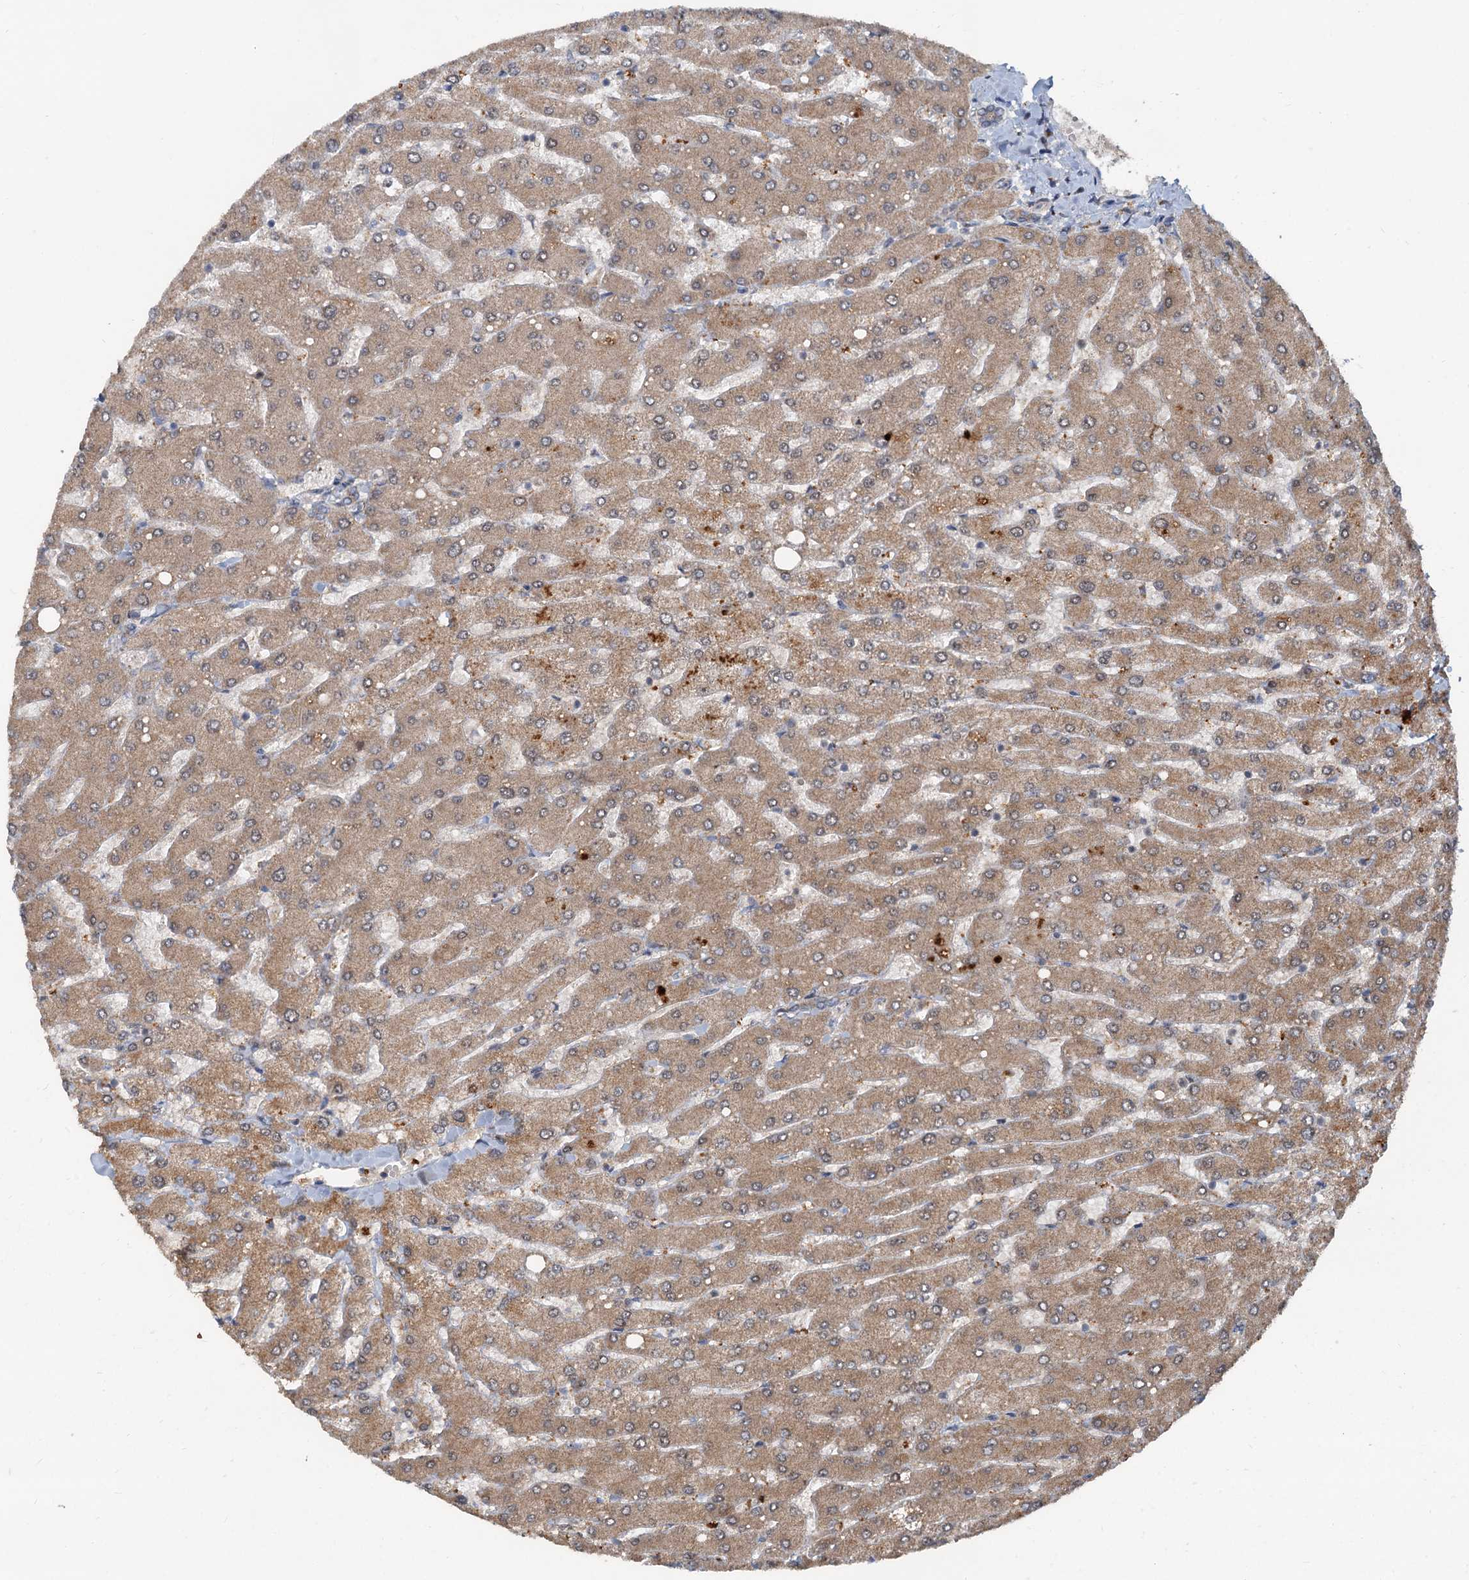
{"staining": {"intensity": "weak", "quantity": "25%-75%", "location": "cytoplasmic/membranous"}, "tissue": "liver", "cell_type": "Cholangiocytes", "image_type": "normal", "snomed": [{"axis": "morphology", "description": "Normal tissue, NOS"}, {"axis": "topography", "description": "Liver"}], "caption": "The photomicrograph exhibits staining of benign liver, revealing weak cytoplasmic/membranous protein positivity (brown color) within cholangiocytes. Using DAB (brown) and hematoxylin (blue) stains, captured at high magnification using brightfield microscopy.", "gene": "CEP68", "patient": {"sex": "male", "age": 55}}